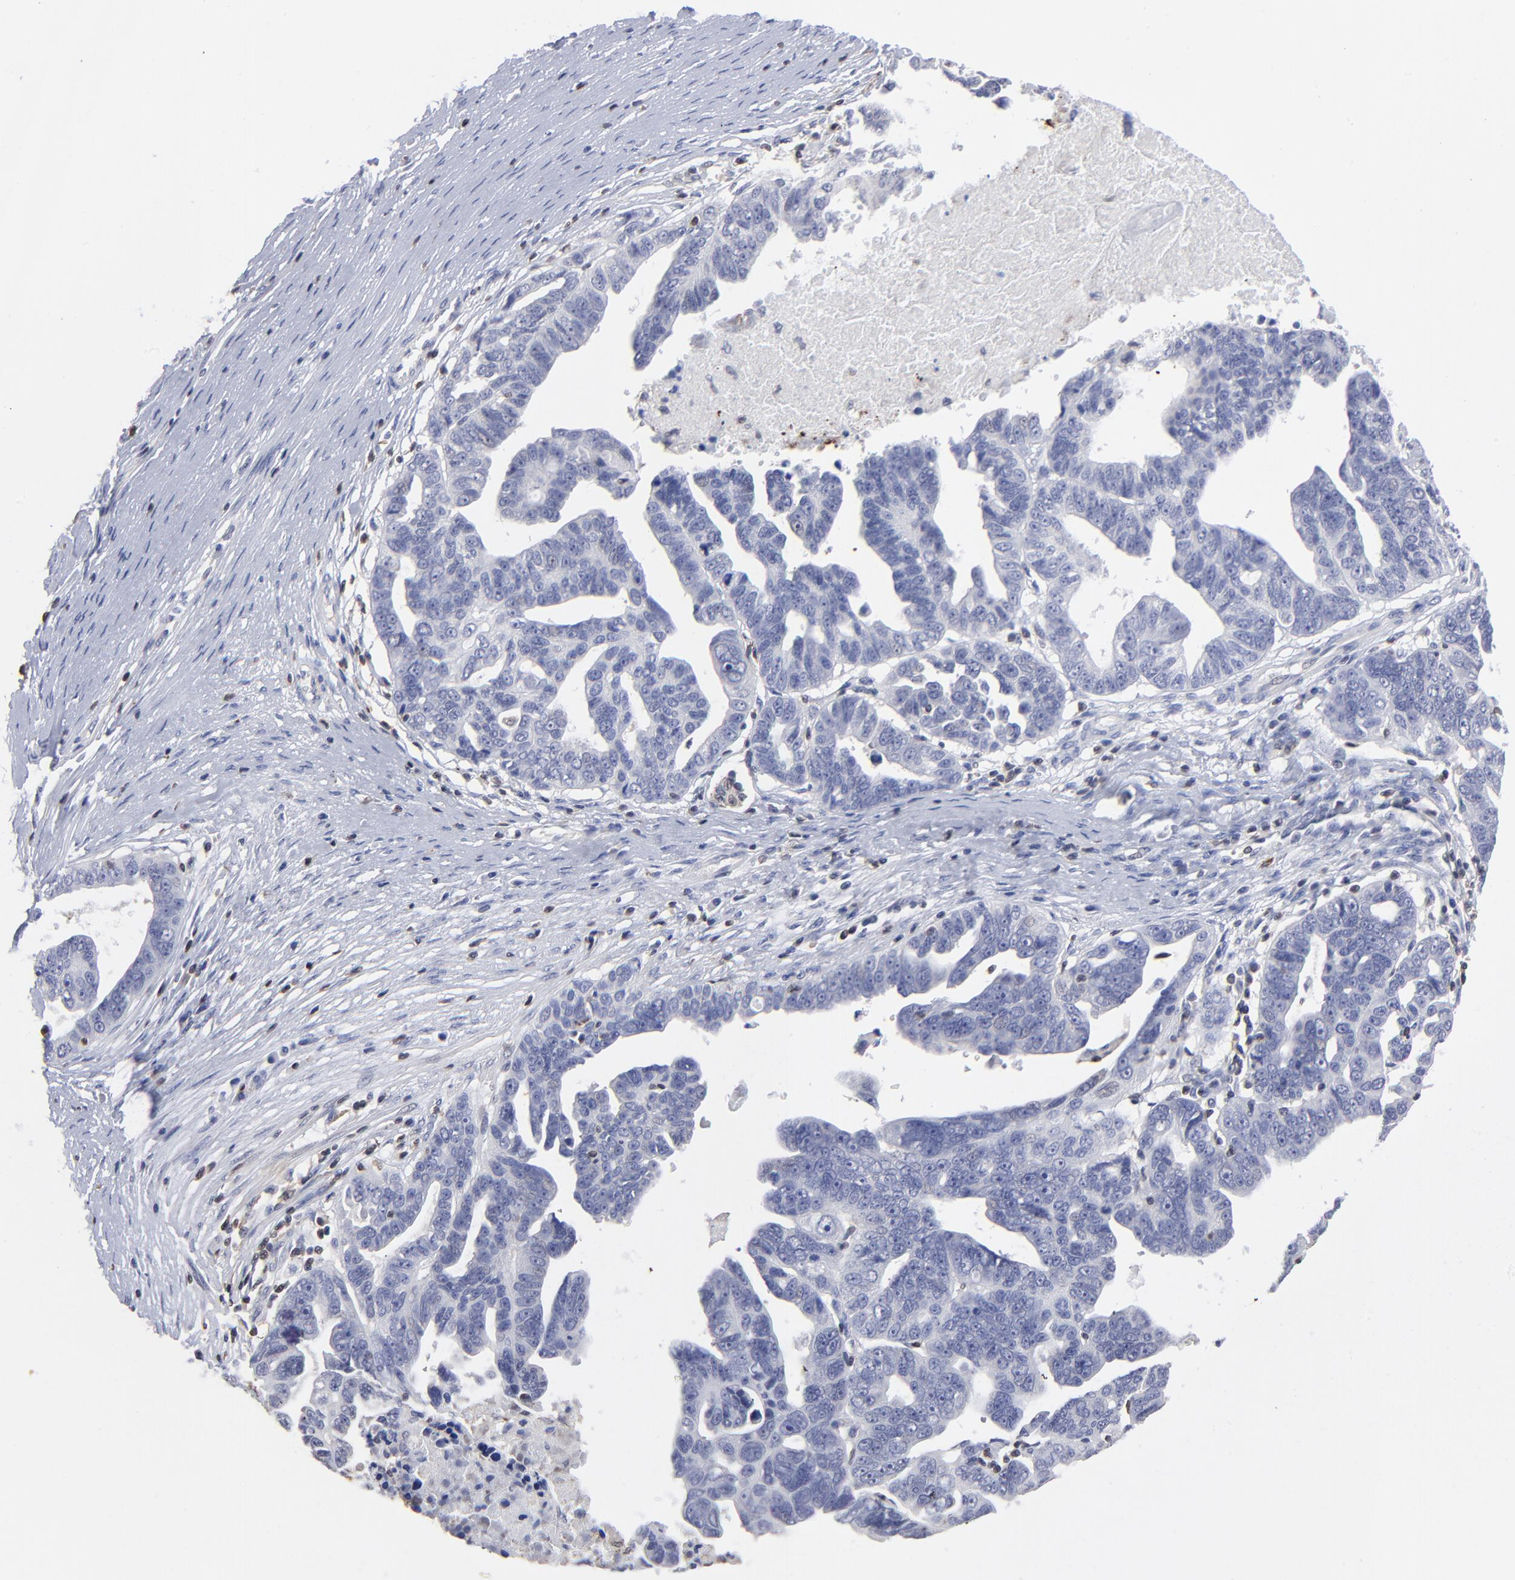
{"staining": {"intensity": "negative", "quantity": "none", "location": "none"}, "tissue": "ovarian cancer", "cell_type": "Tumor cells", "image_type": "cancer", "snomed": [{"axis": "morphology", "description": "Carcinoma, endometroid"}, {"axis": "morphology", "description": "Cystadenocarcinoma, serous, NOS"}, {"axis": "topography", "description": "Ovary"}], "caption": "Immunohistochemistry histopathology image of ovarian cancer stained for a protein (brown), which shows no staining in tumor cells. Nuclei are stained in blue.", "gene": "TBXT", "patient": {"sex": "female", "age": 45}}